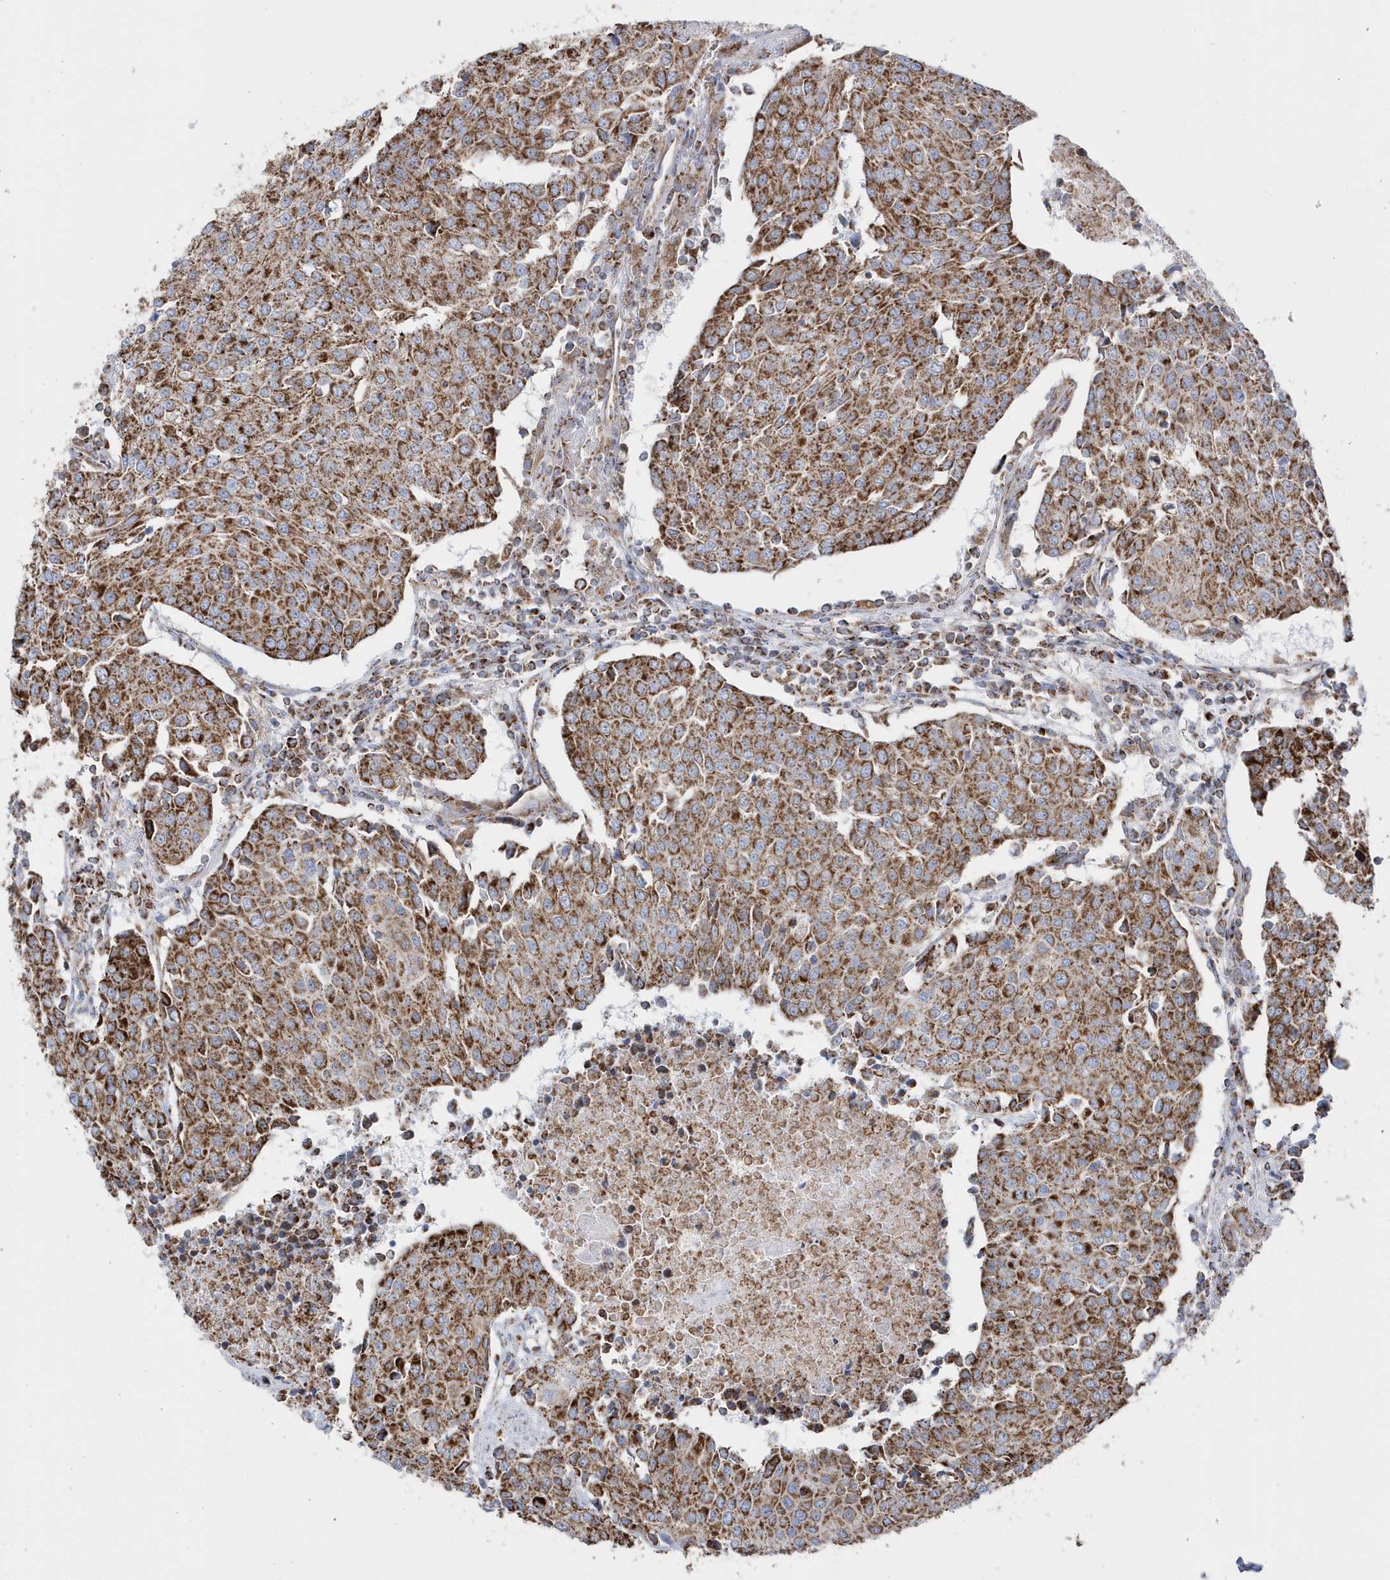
{"staining": {"intensity": "moderate", "quantity": ">75%", "location": "cytoplasmic/membranous"}, "tissue": "urothelial cancer", "cell_type": "Tumor cells", "image_type": "cancer", "snomed": [{"axis": "morphology", "description": "Urothelial carcinoma, High grade"}, {"axis": "topography", "description": "Urinary bladder"}], "caption": "About >75% of tumor cells in human urothelial cancer display moderate cytoplasmic/membranous protein expression as visualized by brown immunohistochemical staining.", "gene": "TMCO6", "patient": {"sex": "female", "age": 85}}